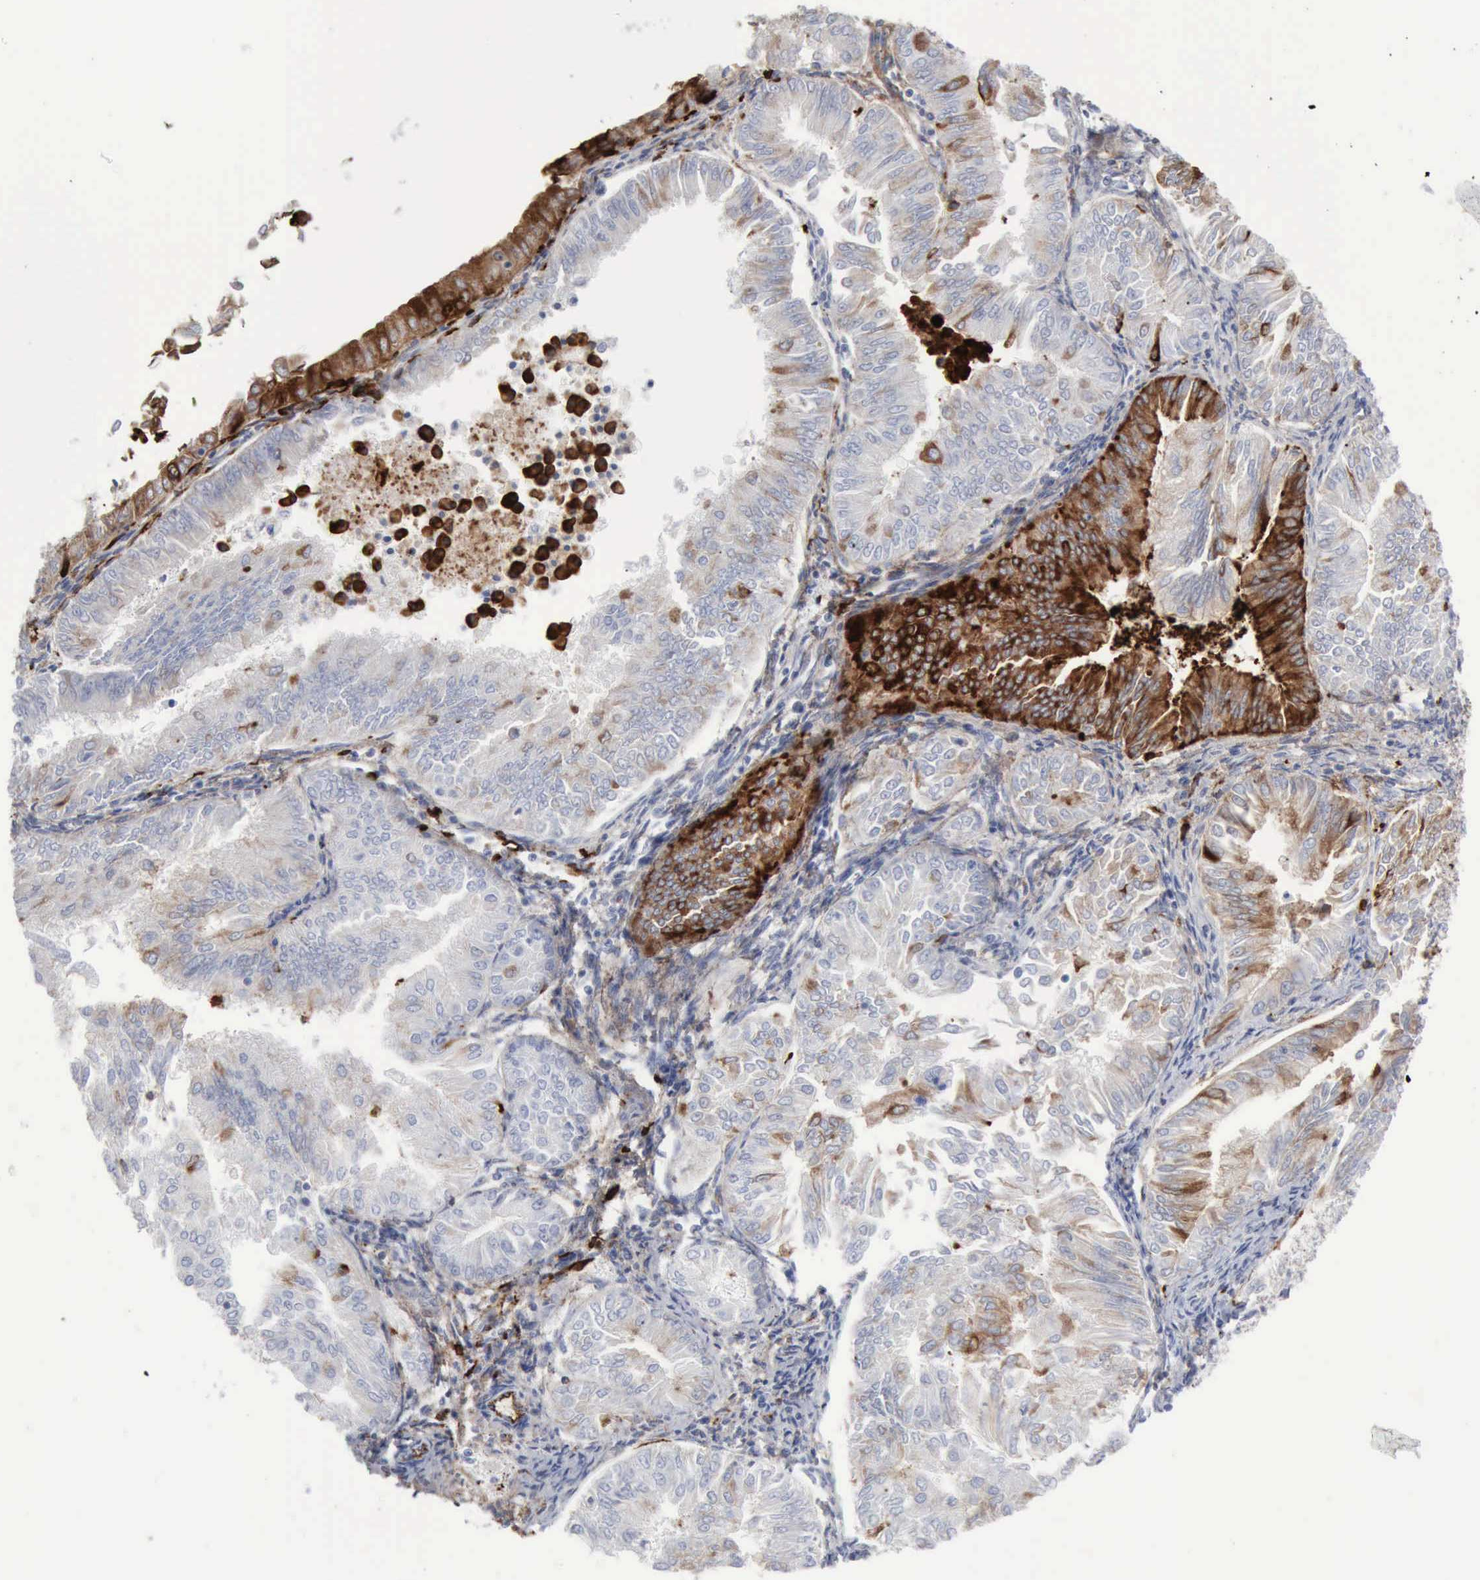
{"staining": {"intensity": "strong", "quantity": "<25%", "location": "cytoplasmic/membranous"}, "tissue": "endometrial cancer", "cell_type": "Tumor cells", "image_type": "cancer", "snomed": [{"axis": "morphology", "description": "Adenocarcinoma, NOS"}, {"axis": "topography", "description": "Endometrium"}], "caption": "This is a histology image of immunohistochemistry staining of endometrial adenocarcinoma, which shows strong expression in the cytoplasmic/membranous of tumor cells.", "gene": "C4BPA", "patient": {"sex": "female", "age": 53}}